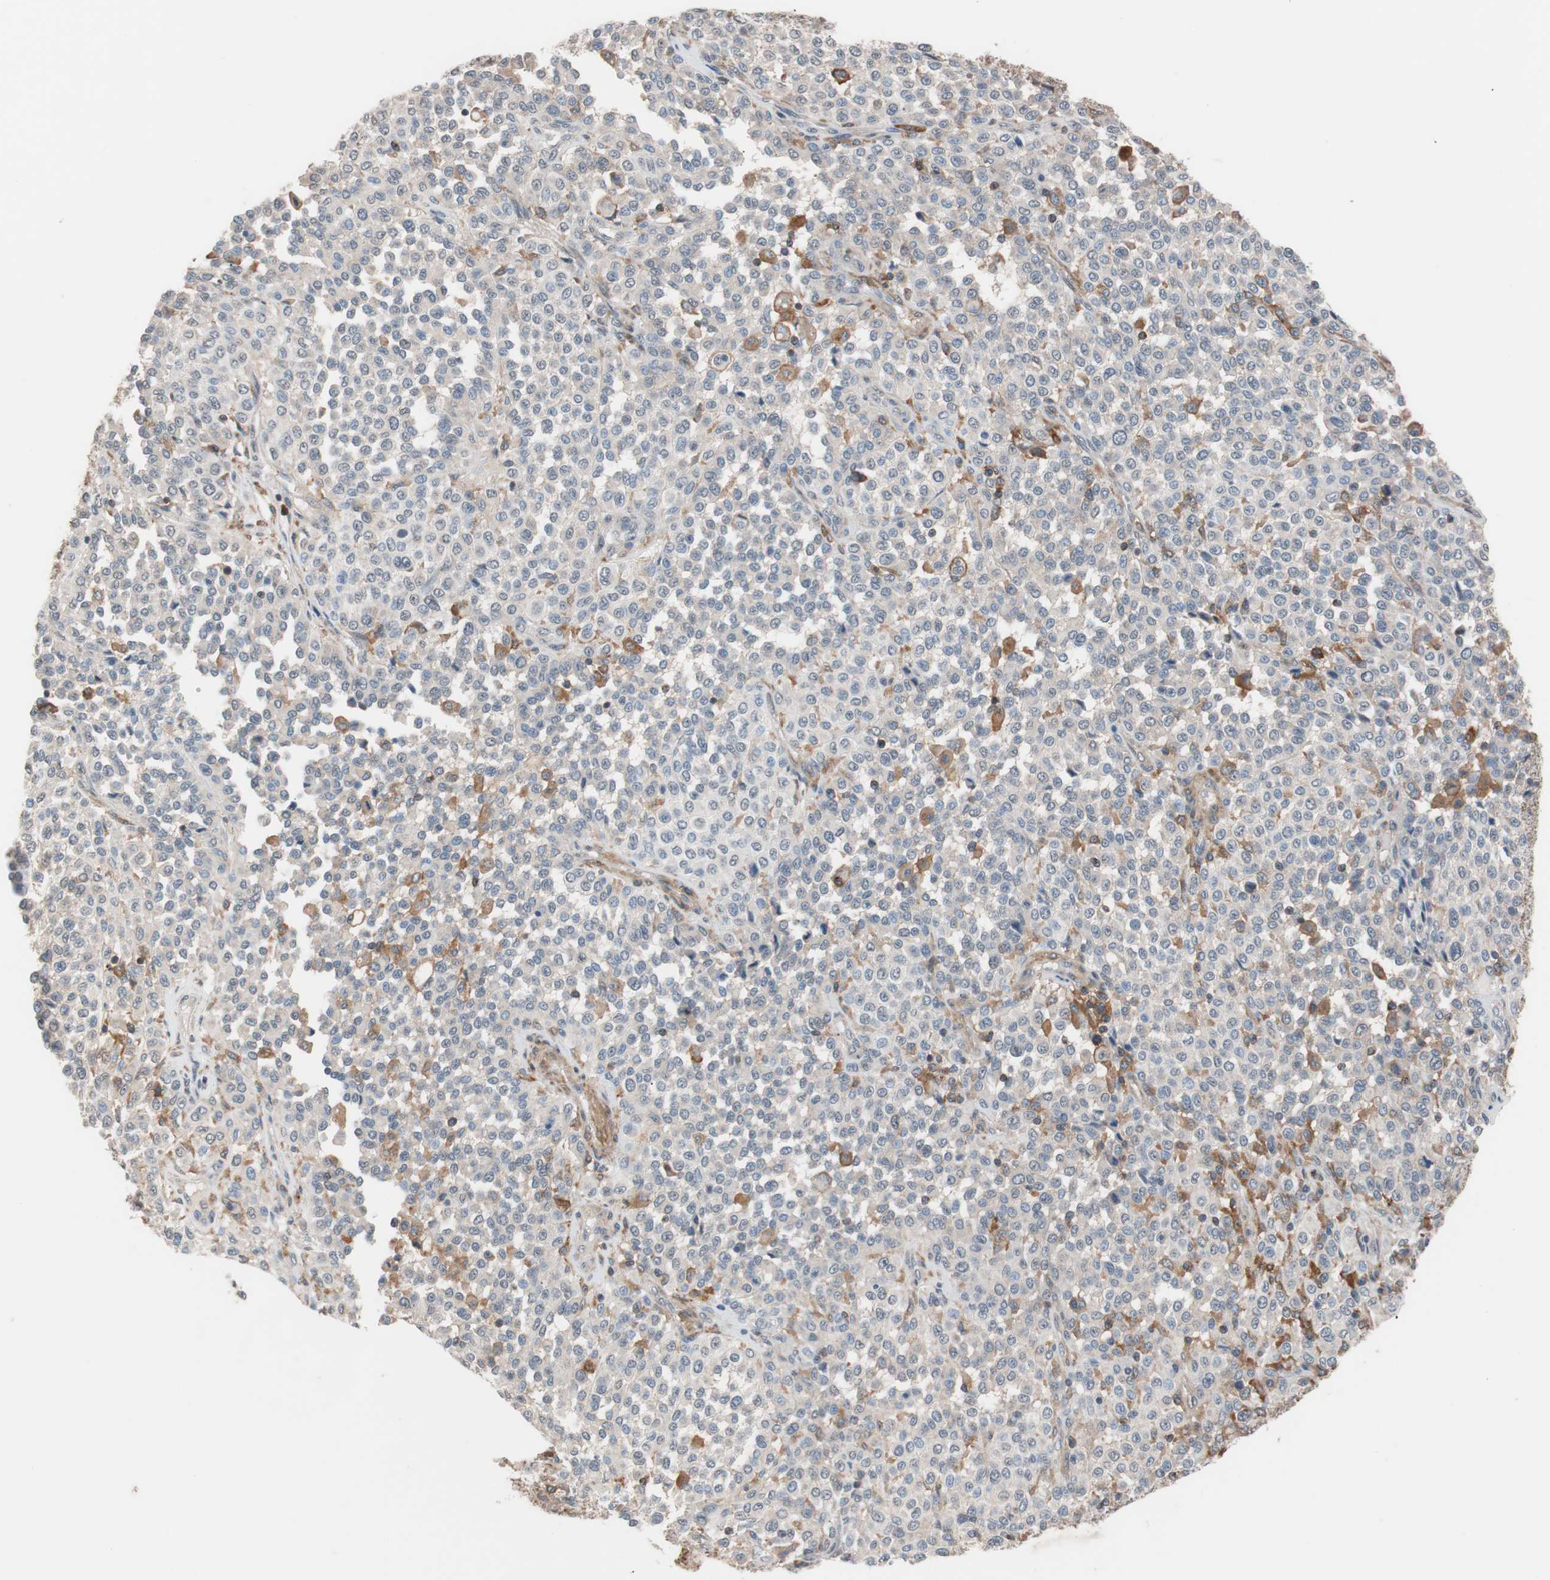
{"staining": {"intensity": "moderate", "quantity": "<25%", "location": "cytoplasmic/membranous"}, "tissue": "melanoma", "cell_type": "Tumor cells", "image_type": "cancer", "snomed": [{"axis": "morphology", "description": "Malignant melanoma, Metastatic site"}, {"axis": "topography", "description": "Pancreas"}], "caption": "The immunohistochemical stain highlights moderate cytoplasmic/membranous staining in tumor cells of malignant melanoma (metastatic site) tissue.", "gene": "LITAF", "patient": {"sex": "female", "age": 30}}